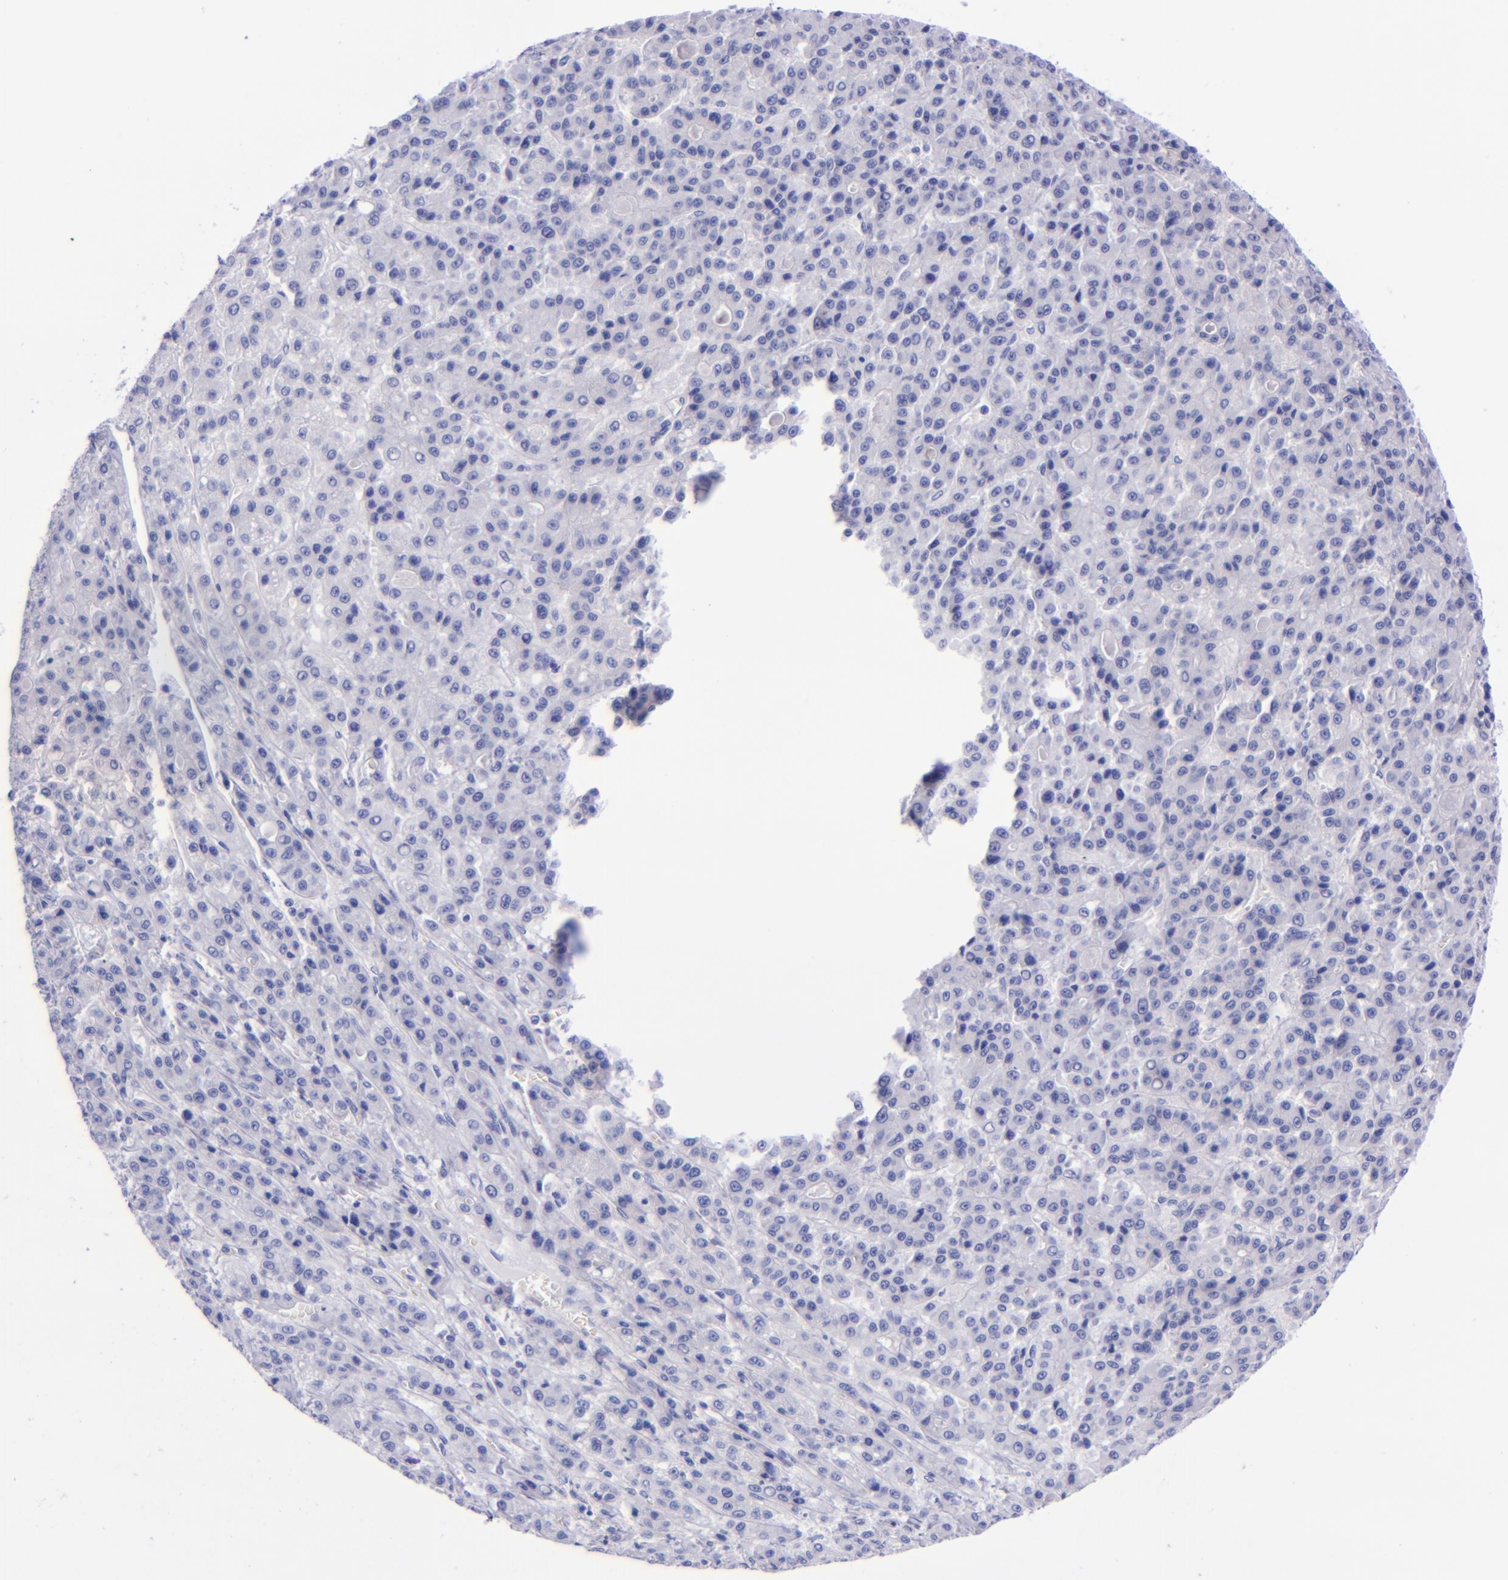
{"staining": {"intensity": "negative", "quantity": "none", "location": "none"}, "tissue": "liver cancer", "cell_type": "Tumor cells", "image_type": "cancer", "snomed": [{"axis": "morphology", "description": "Carcinoma, Hepatocellular, NOS"}, {"axis": "topography", "description": "Liver"}], "caption": "Human hepatocellular carcinoma (liver) stained for a protein using IHC exhibits no positivity in tumor cells.", "gene": "LAG3", "patient": {"sex": "male", "age": 70}}